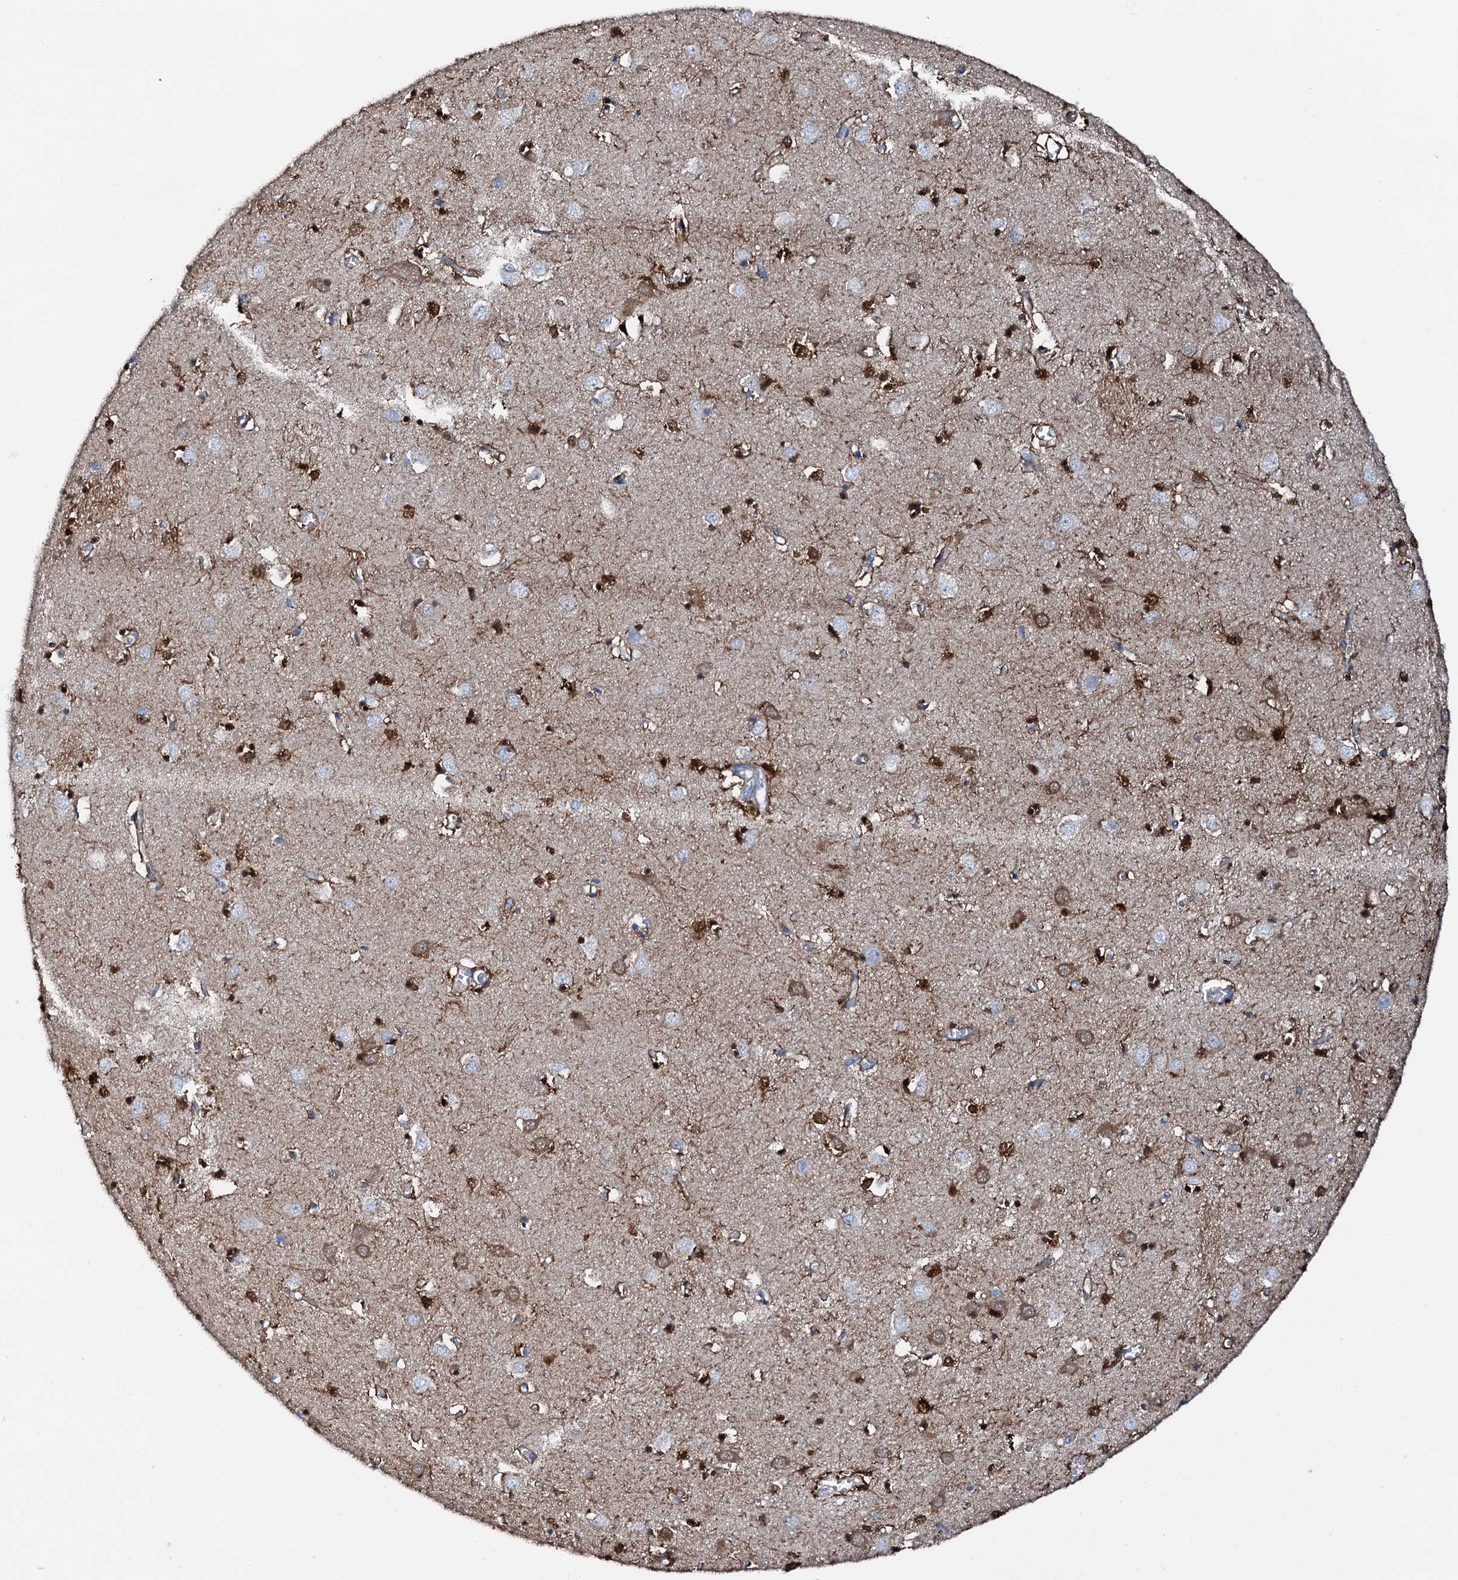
{"staining": {"intensity": "strong", "quantity": ">75%", "location": "cytoplasmic/membranous"}, "tissue": "caudate", "cell_type": "Glial cells", "image_type": "normal", "snomed": [{"axis": "morphology", "description": "Normal tissue, NOS"}, {"axis": "topography", "description": "Lateral ventricle wall"}], "caption": "Normal caudate displays strong cytoplasmic/membranous staining in approximately >75% of glial cells, visualized by immunohistochemistry.", "gene": "GFOD2", "patient": {"sex": "male", "age": 70}}